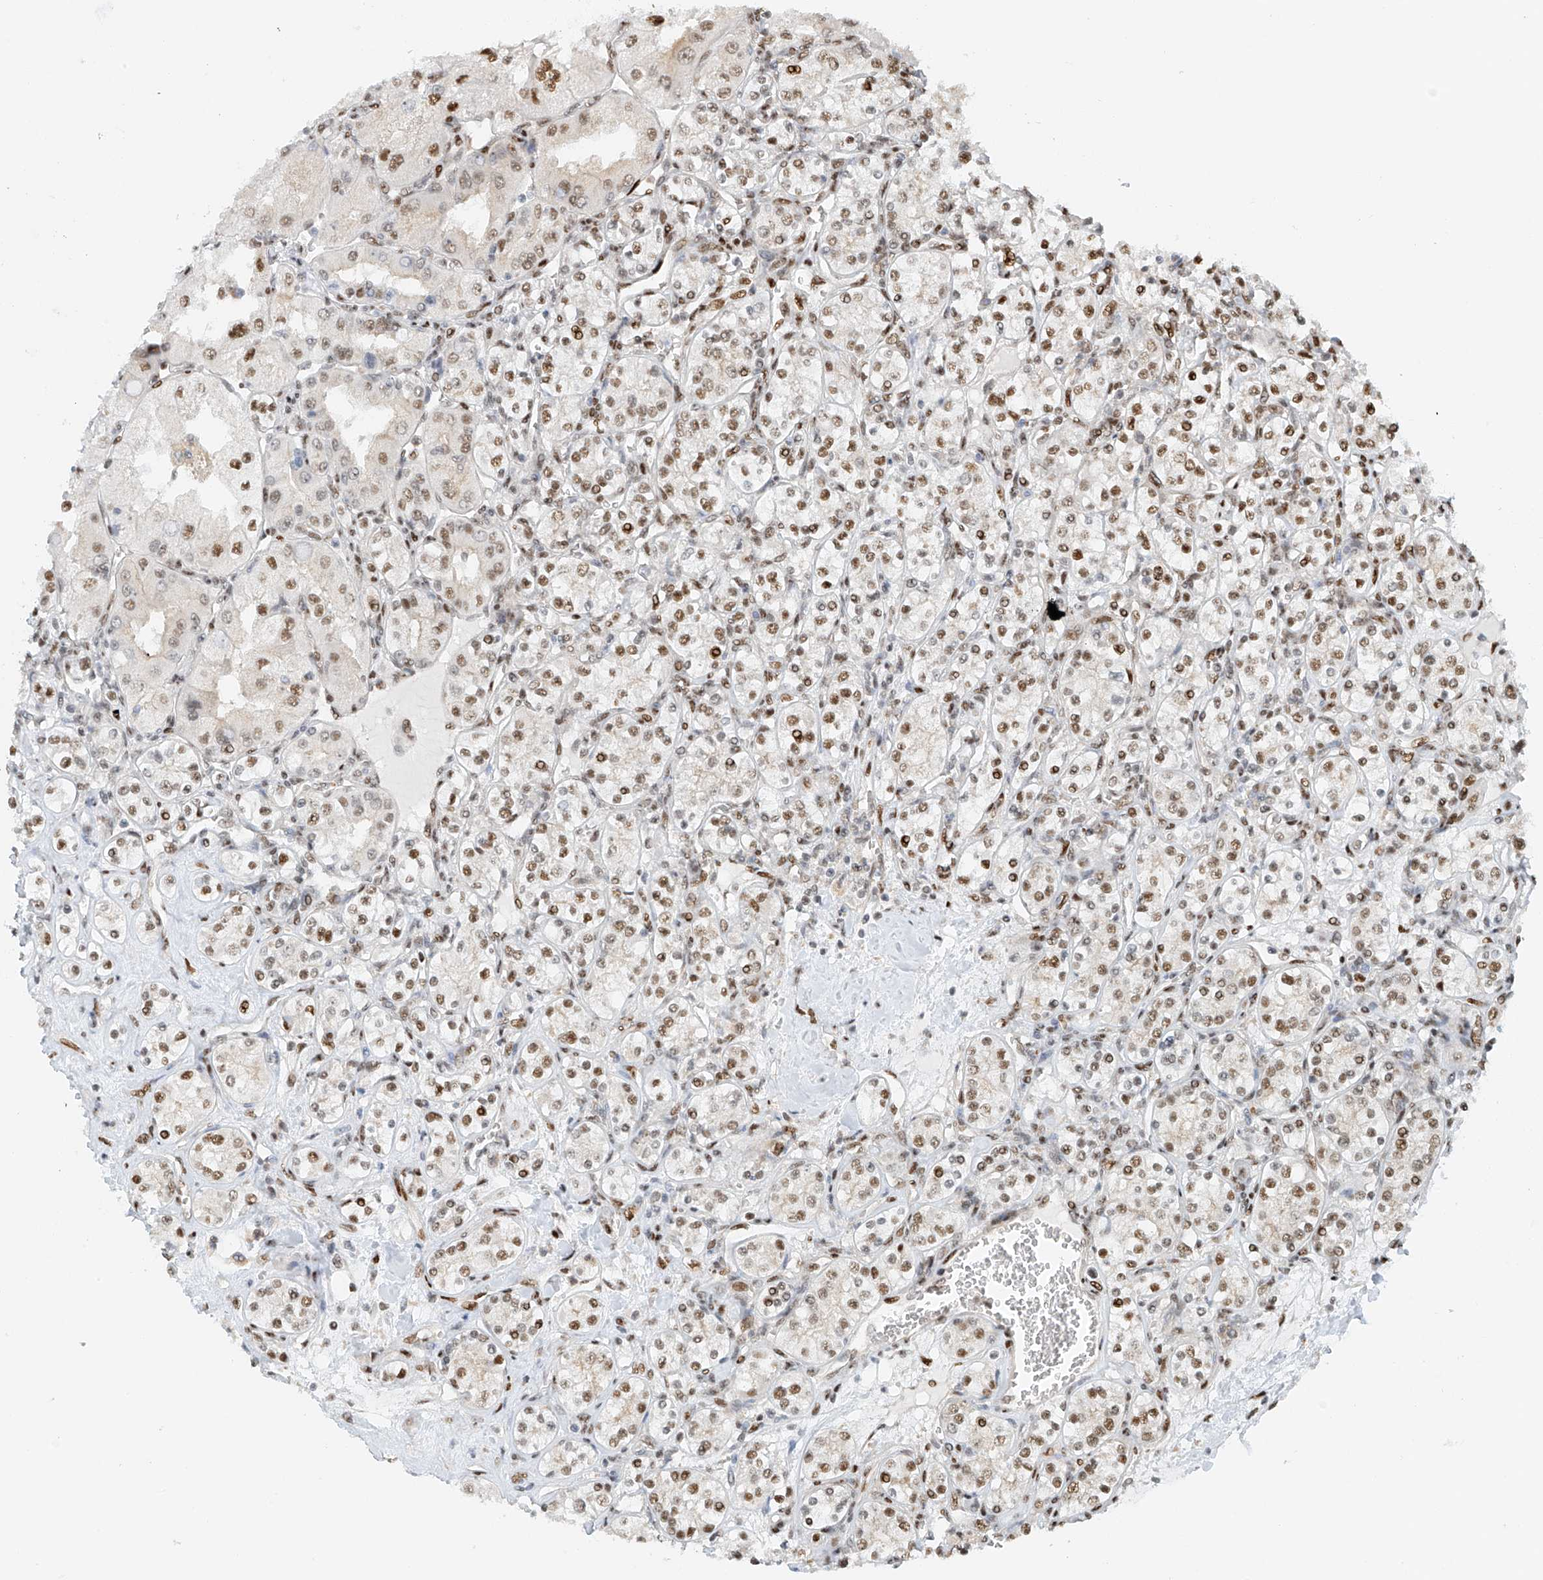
{"staining": {"intensity": "moderate", "quantity": ">75%", "location": "nuclear"}, "tissue": "renal cancer", "cell_type": "Tumor cells", "image_type": "cancer", "snomed": [{"axis": "morphology", "description": "Adenocarcinoma, NOS"}, {"axis": "topography", "description": "Kidney"}], "caption": "Immunohistochemistry of renal cancer (adenocarcinoma) demonstrates medium levels of moderate nuclear positivity in about >75% of tumor cells.", "gene": "ZNF514", "patient": {"sex": "male", "age": 77}}